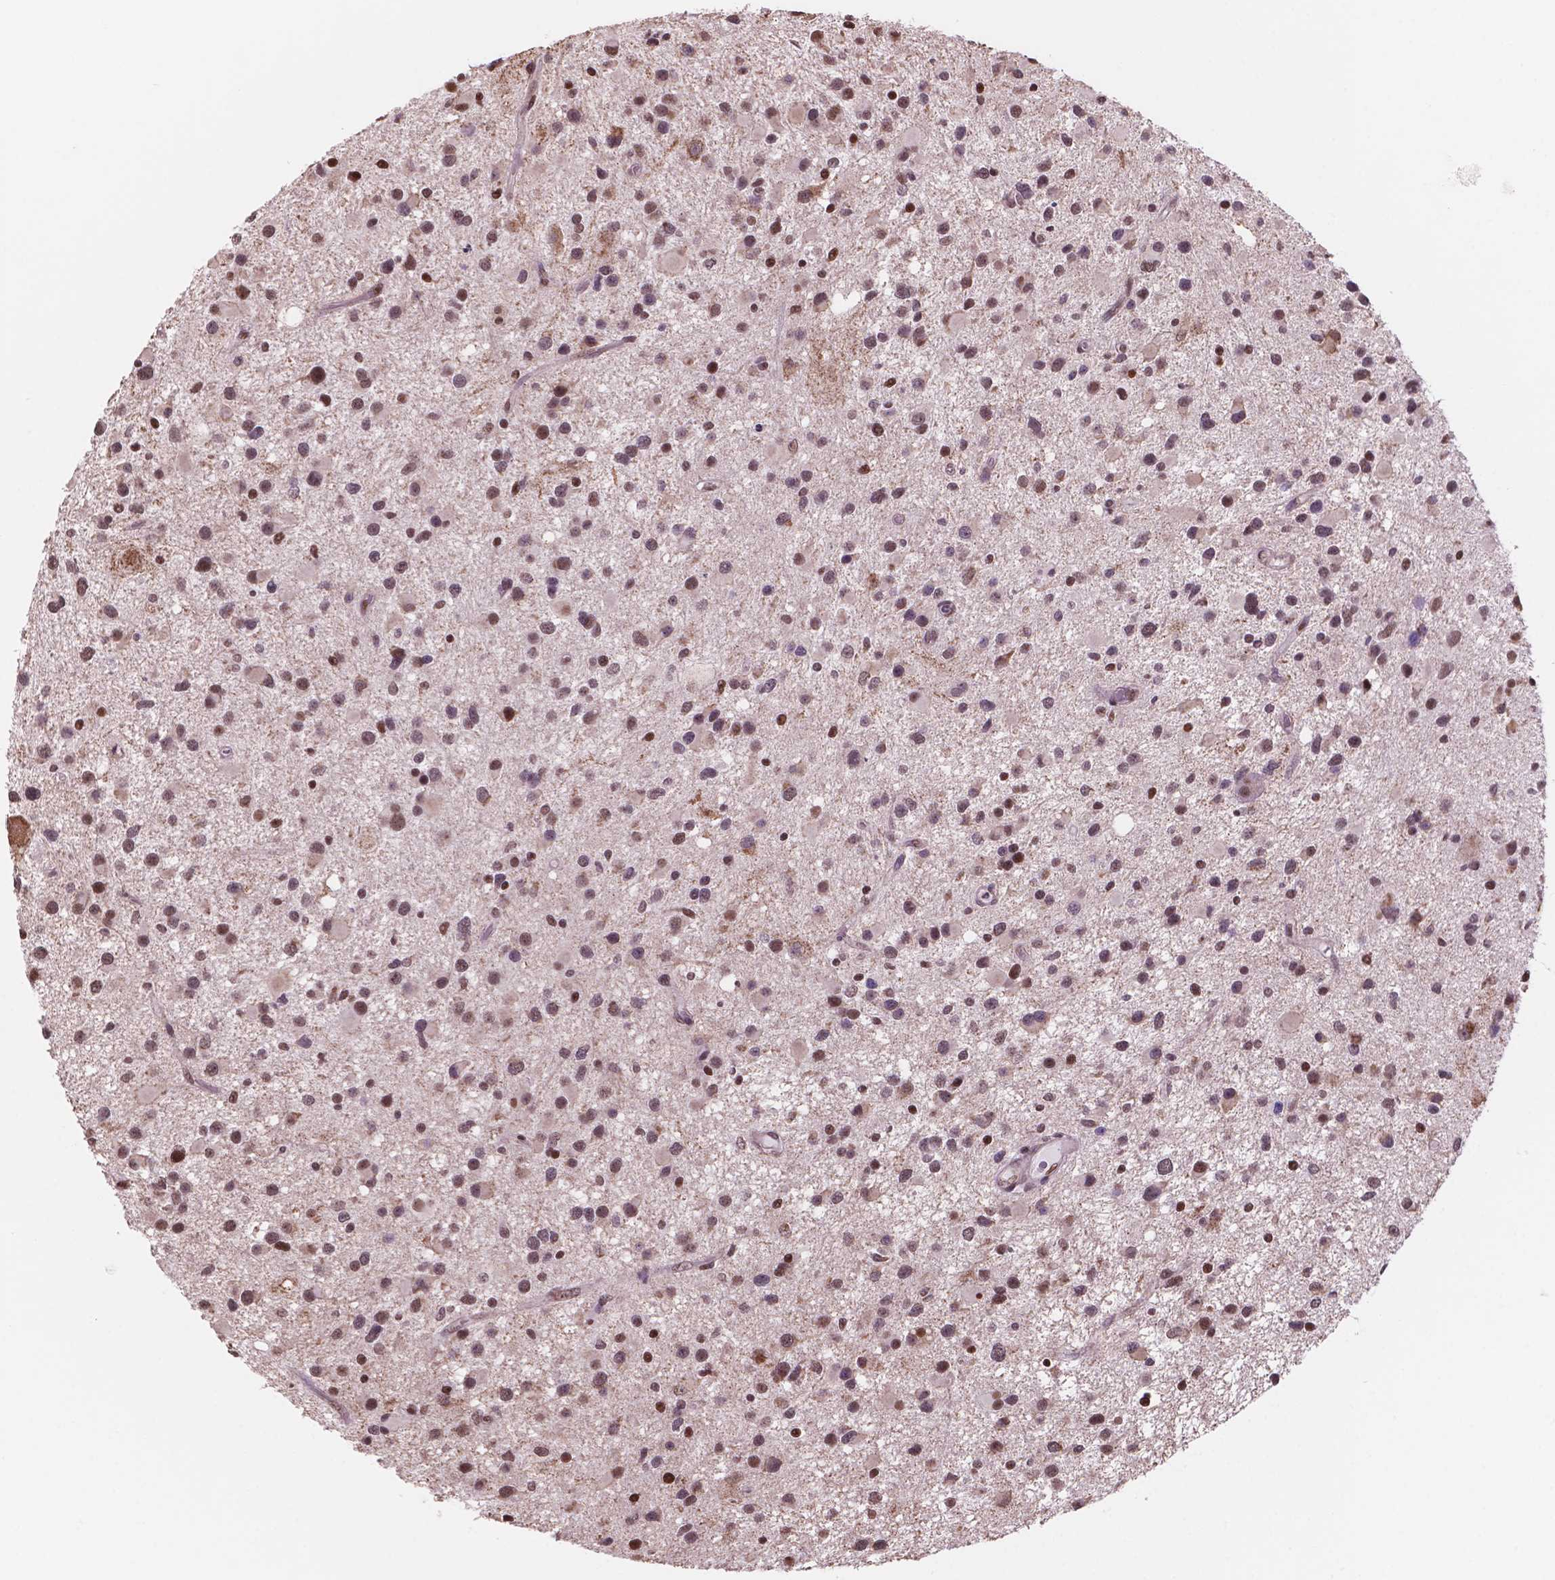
{"staining": {"intensity": "moderate", "quantity": "25%-75%", "location": "nuclear"}, "tissue": "glioma", "cell_type": "Tumor cells", "image_type": "cancer", "snomed": [{"axis": "morphology", "description": "Glioma, malignant, Low grade"}, {"axis": "topography", "description": "Brain"}], "caption": "Human malignant glioma (low-grade) stained with a protein marker reveals moderate staining in tumor cells.", "gene": "NDUFA10", "patient": {"sex": "female", "age": 32}}